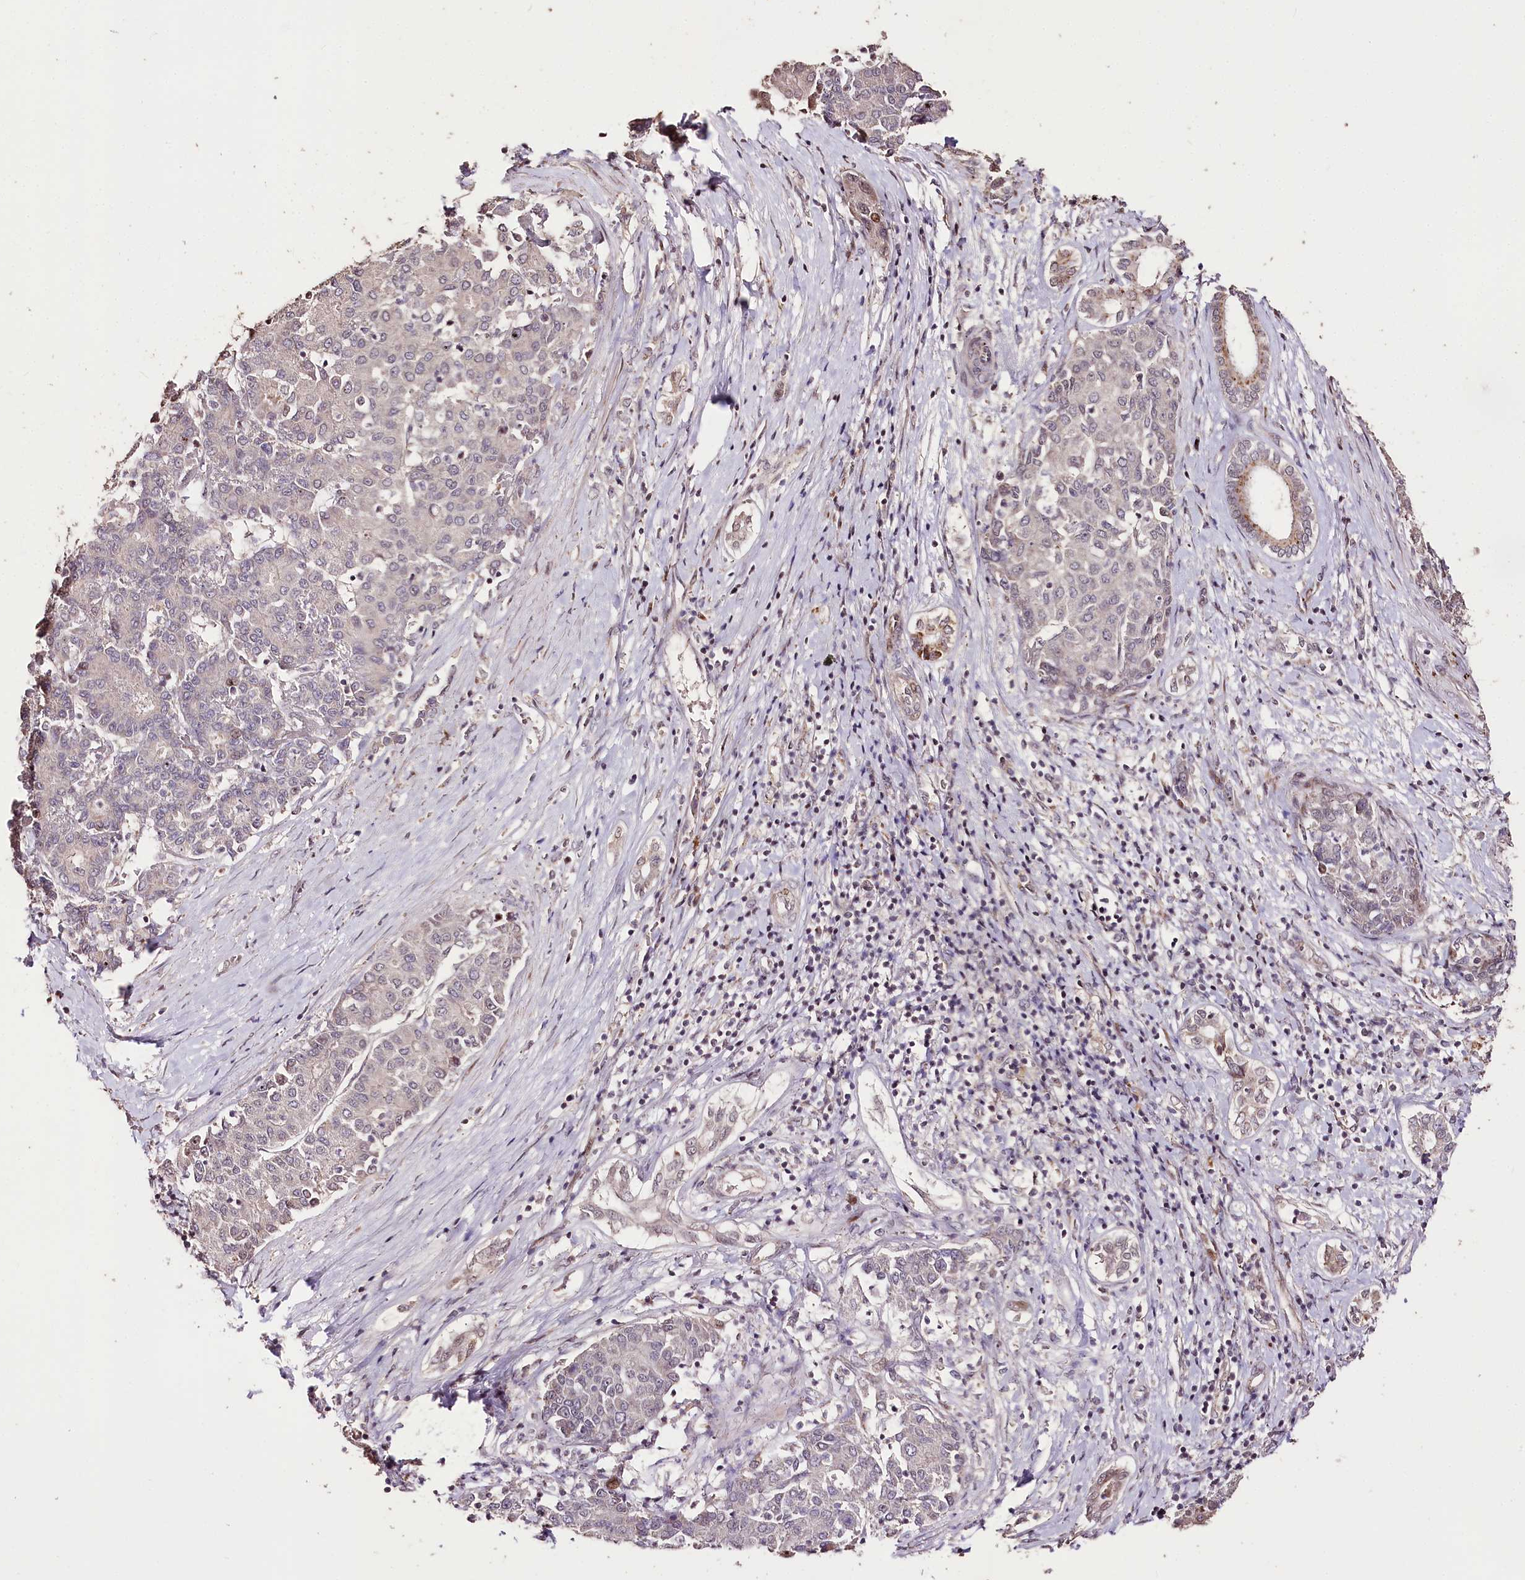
{"staining": {"intensity": "weak", "quantity": "<25%", "location": "nuclear"}, "tissue": "liver cancer", "cell_type": "Tumor cells", "image_type": "cancer", "snomed": [{"axis": "morphology", "description": "Carcinoma, Hepatocellular, NOS"}, {"axis": "topography", "description": "Liver"}], "caption": "Liver hepatocellular carcinoma was stained to show a protein in brown. There is no significant positivity in tumor cells.", "gene": "CARD19", "patient": {"sex": "male", "age": 65}}